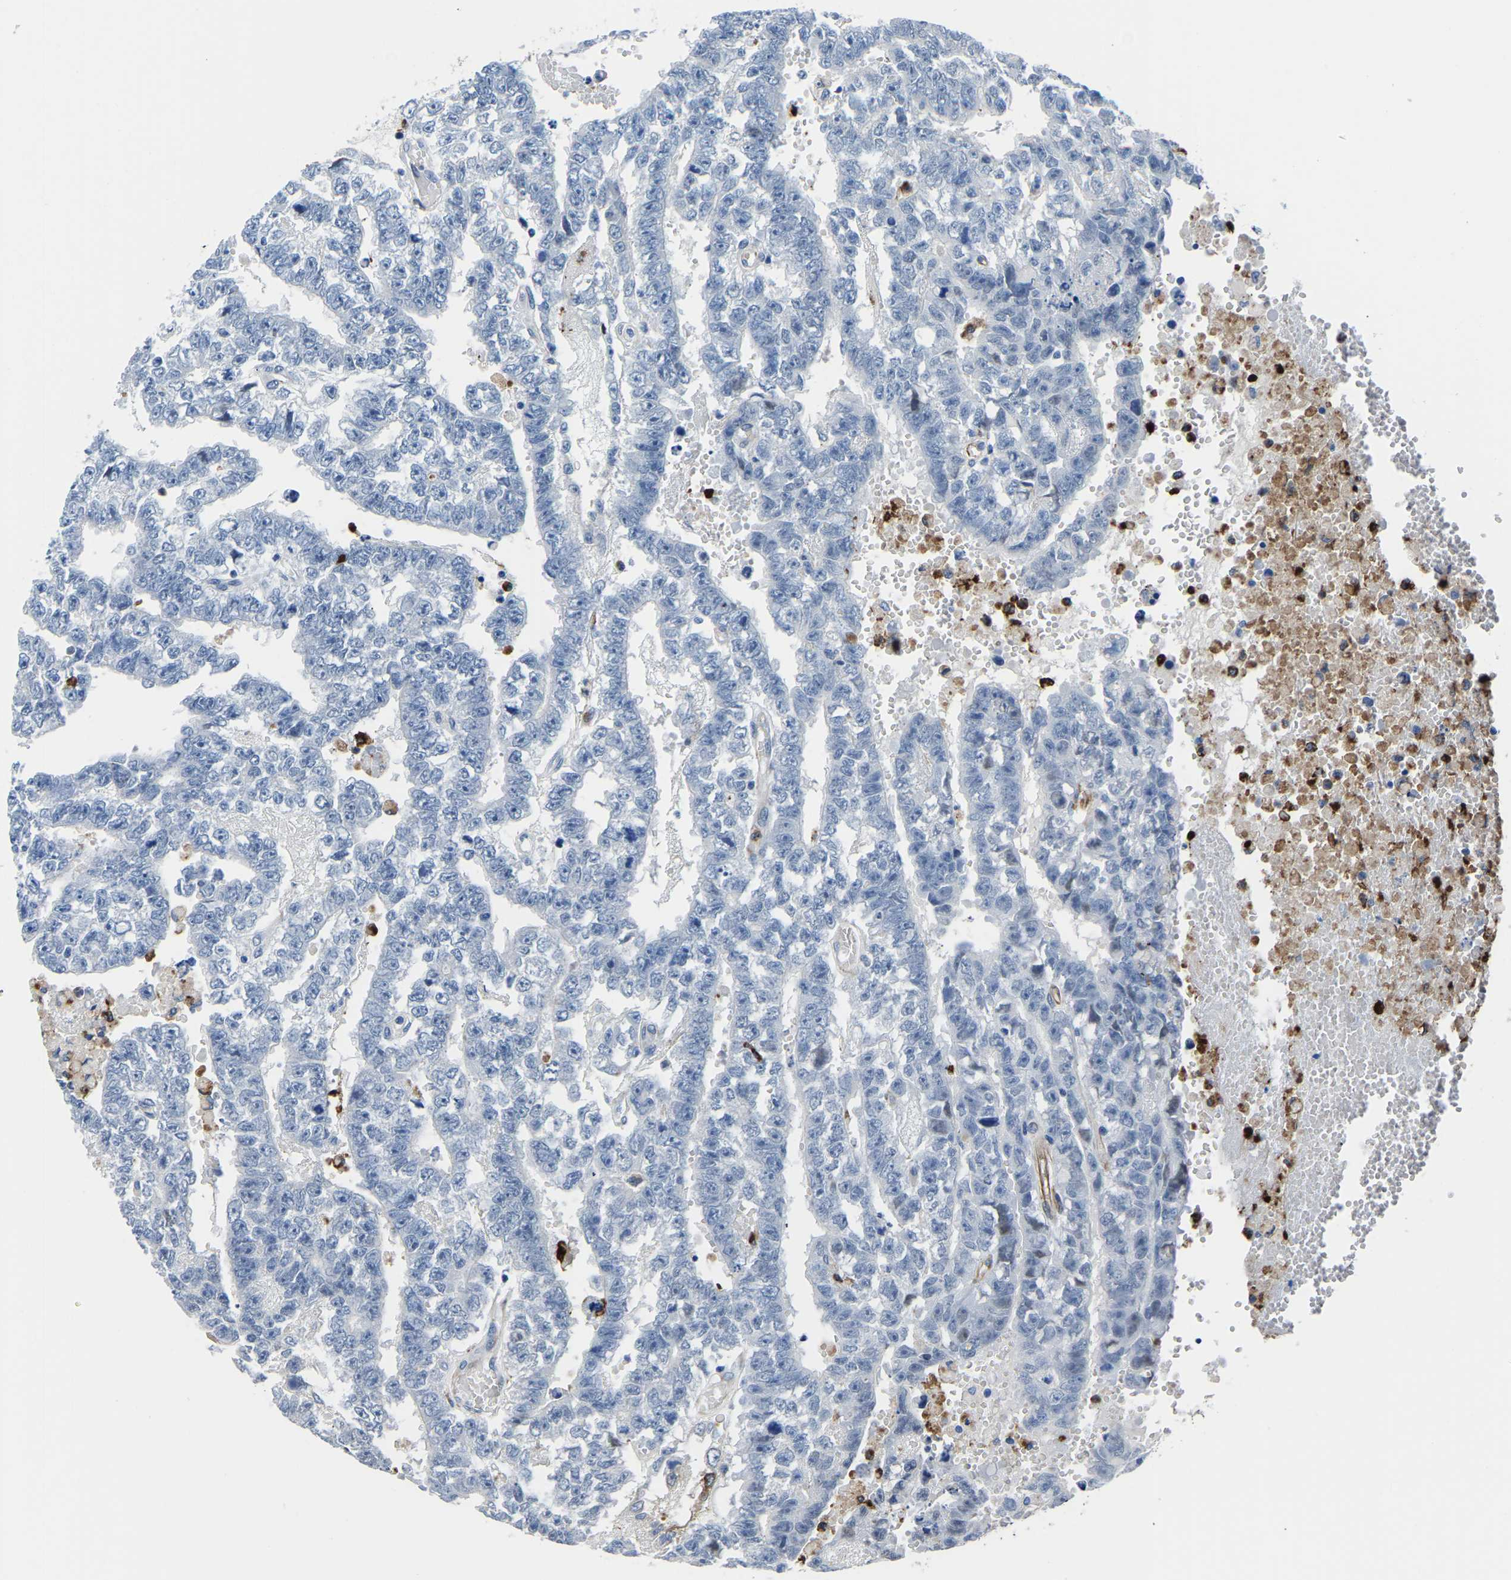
{"staining": {"intensity": "negative", "quantity": "none", "location": "none"}, "tissue": "testis cancer", "cell_type": "Tumor cells", "image_type": "cancer", "snomed": [{"axis": "morphology", "description": "Carcinoma, Embryonal, NOS"}, {"axis": "topography", "description": "Testis"}], "caption": "Testis embryonal carcinoma stained for a protein using IHC displays no staining tumor cells.", "gene": "MS4A3", "patient": {"sex": "male", "age": 25}}